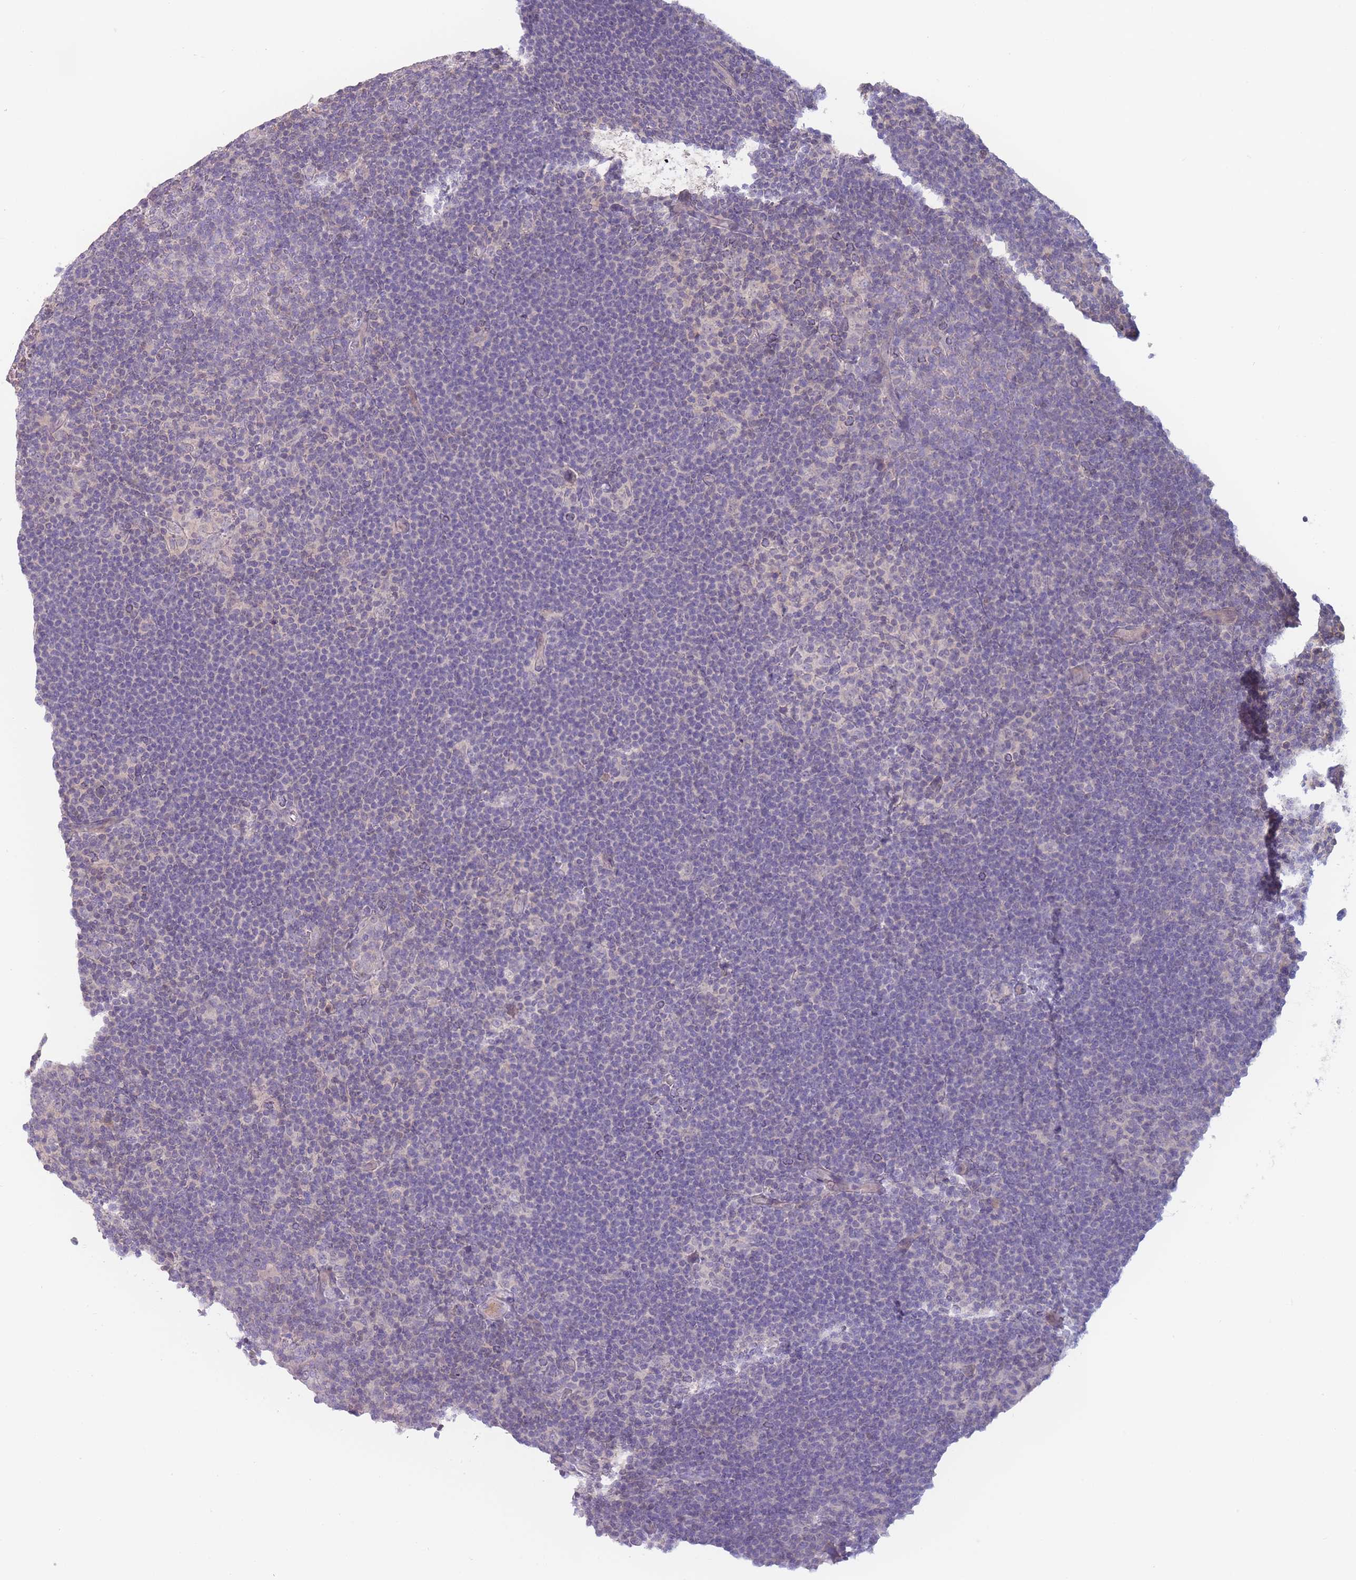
{"staining": {"intensity": "negative", "quantity": "none", "location": "none"}, "tissue": "lymphoma", "cell_type": "Tumor cells", "image_type": "cancer", "snomed": [{"axis": "morphology", "description": "Hodgkin's disease, NOS"}, {"axis": "topography", "description": "Lymph node"}], "caption": "Hodgkin's disease was stained to show a protein in brown. There is no significant staining in tumor cells.", "gene": "SPHKAP", "patient": {"sex": "female", "age": 57}}